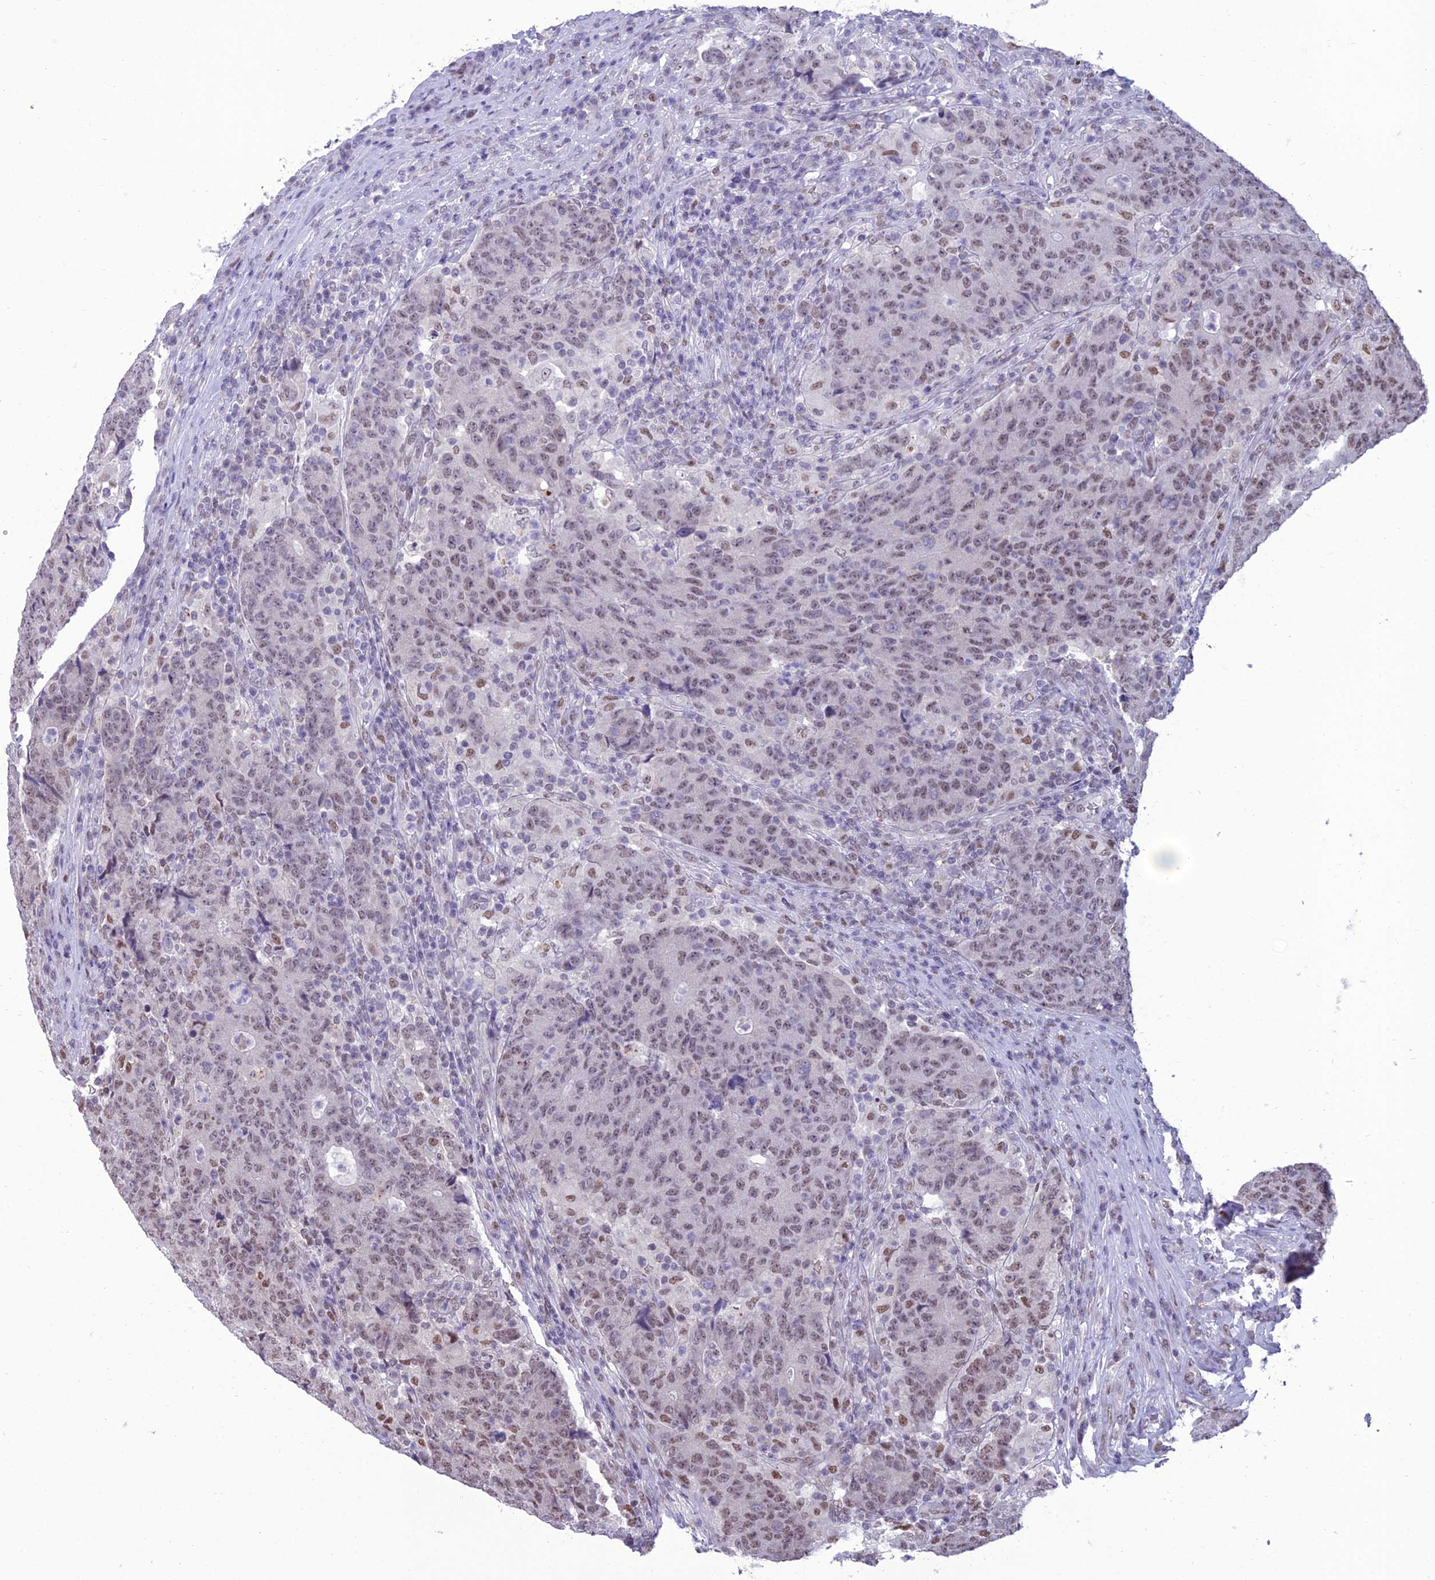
{"staining": {"intensity": "weak", "quantity": "25%-75%", "location": "nuclear"}, "tissue": "colorectal cancer", "cell_type": "Tumor cells", "image_type": "cancer", "snomed": [{"axis": "morphology", "description": "Adenocarcinoma, NOS"}, {"axis": "topography", "description": "Colon"}], "caption": "Immunohistochemistry (IHC) staining of colorectal cancer (adenocarcinoma), which shows low levels of weak nuclear positivity in approximately 25%-75% of tumor cells indicating weak nuclear protein expression. The staining was performed using DAB (3,3'-diaminobenzidine) (brown) for protein detection and nuclei were counterstained in hematoxylin (blue).", "gene": "RANBP3", "patient": {"sex": "female", "age": 75}}